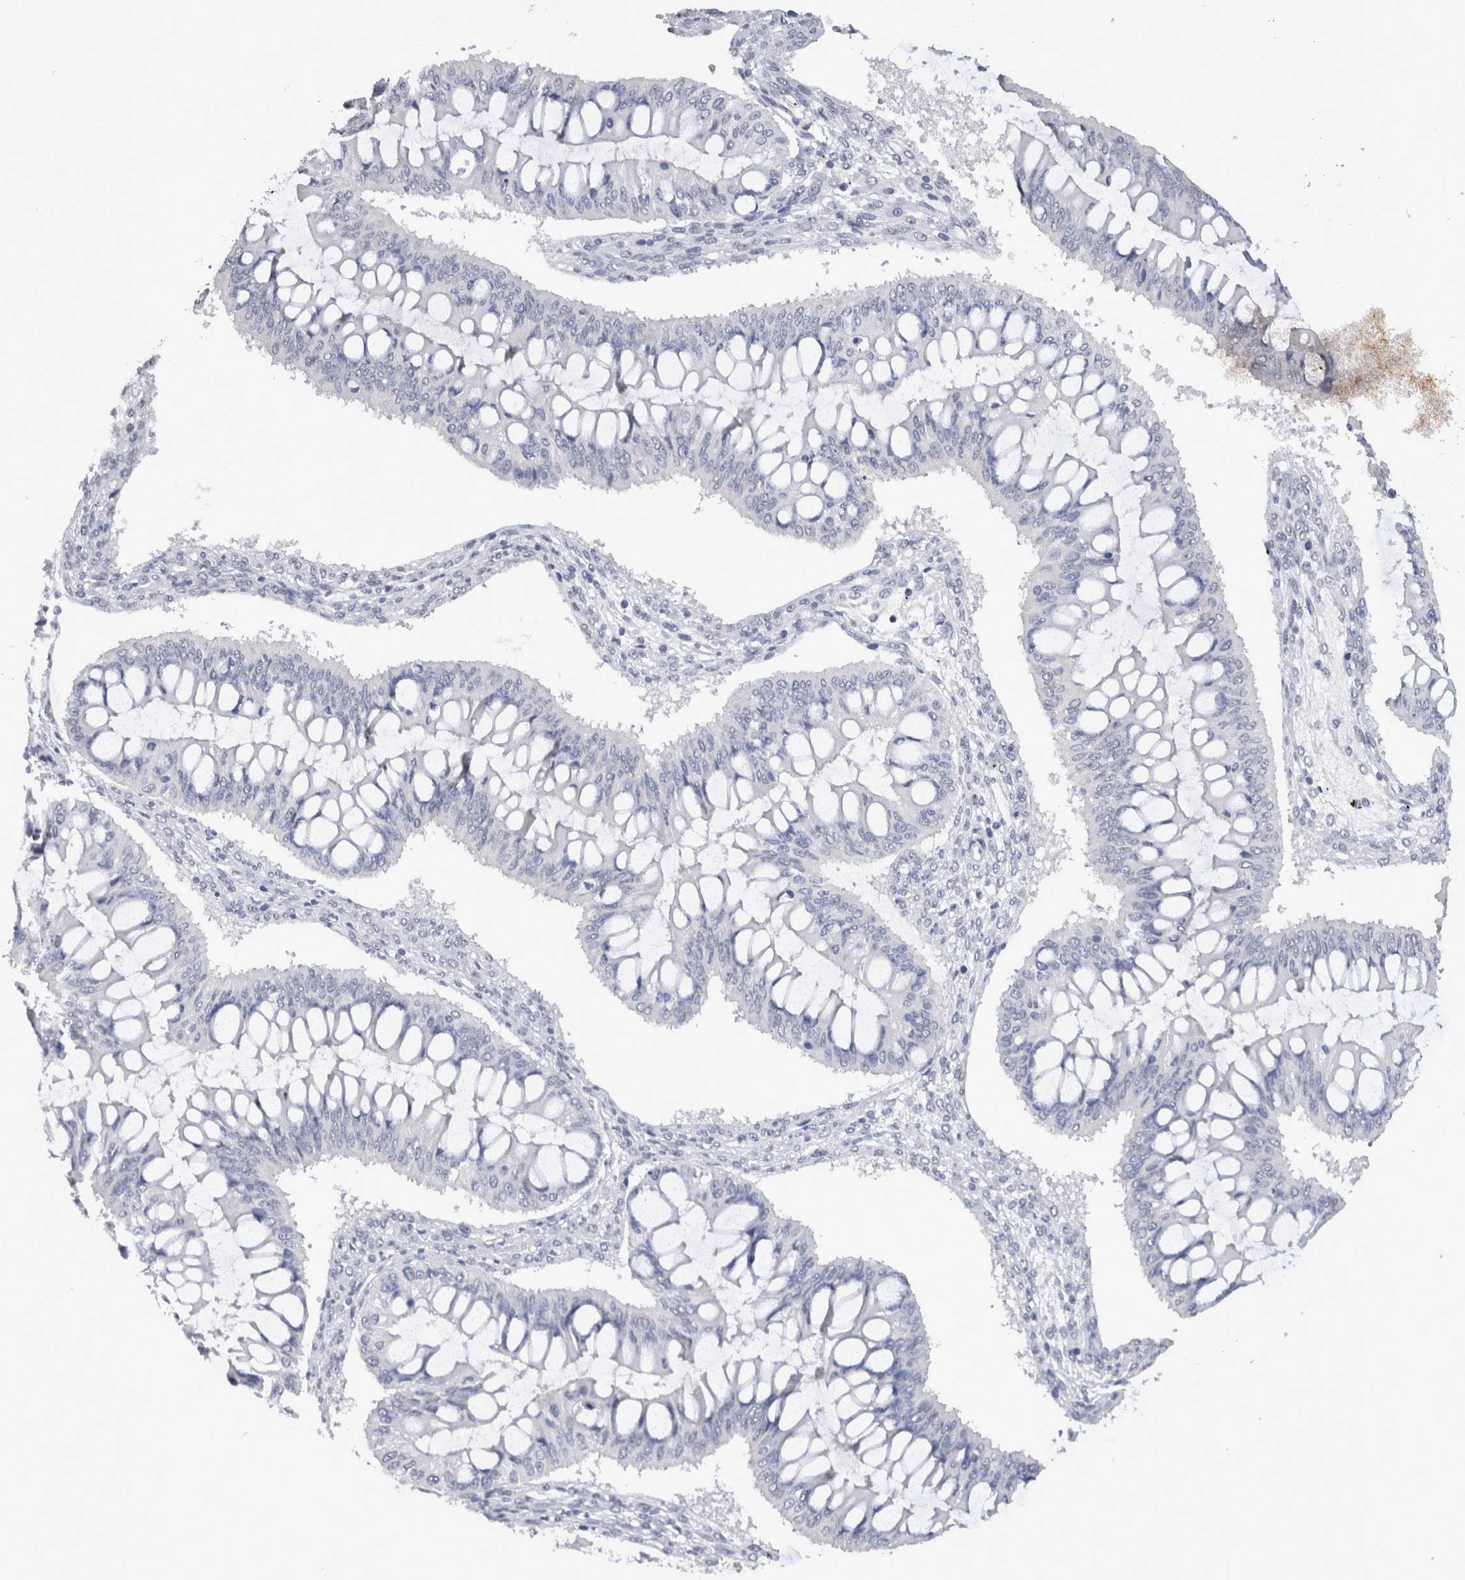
{"staining": {"intensity": "negative", "quantity": "none", "location": "none"}, "tissue": "ovarian cancer", "cell_type": "Tumor cells", "image_type": "cancer", "snomed": [{"axis": "morphology", "description": "Cystadenocarcinoma, mucinous, NOS"}, {"axis": "topography", "description": "Ovary"}], "caption": "IHC photomicrograph of neoplastic tissue: mucinous cystadenocarcinoma (ovarian) stained with DAB (3,3'-diaminobenzidine) shows no significant protein expression in tumor cells. The staining was performed using DAB (3,3'-diaminobenzidine) to visualize the protein expression in brown, while the nuclei were stained in blue with hematoxylin (Magnification: 20x).", "gene": "CDH6", "patient": {"sex": "female", "age": 73}}